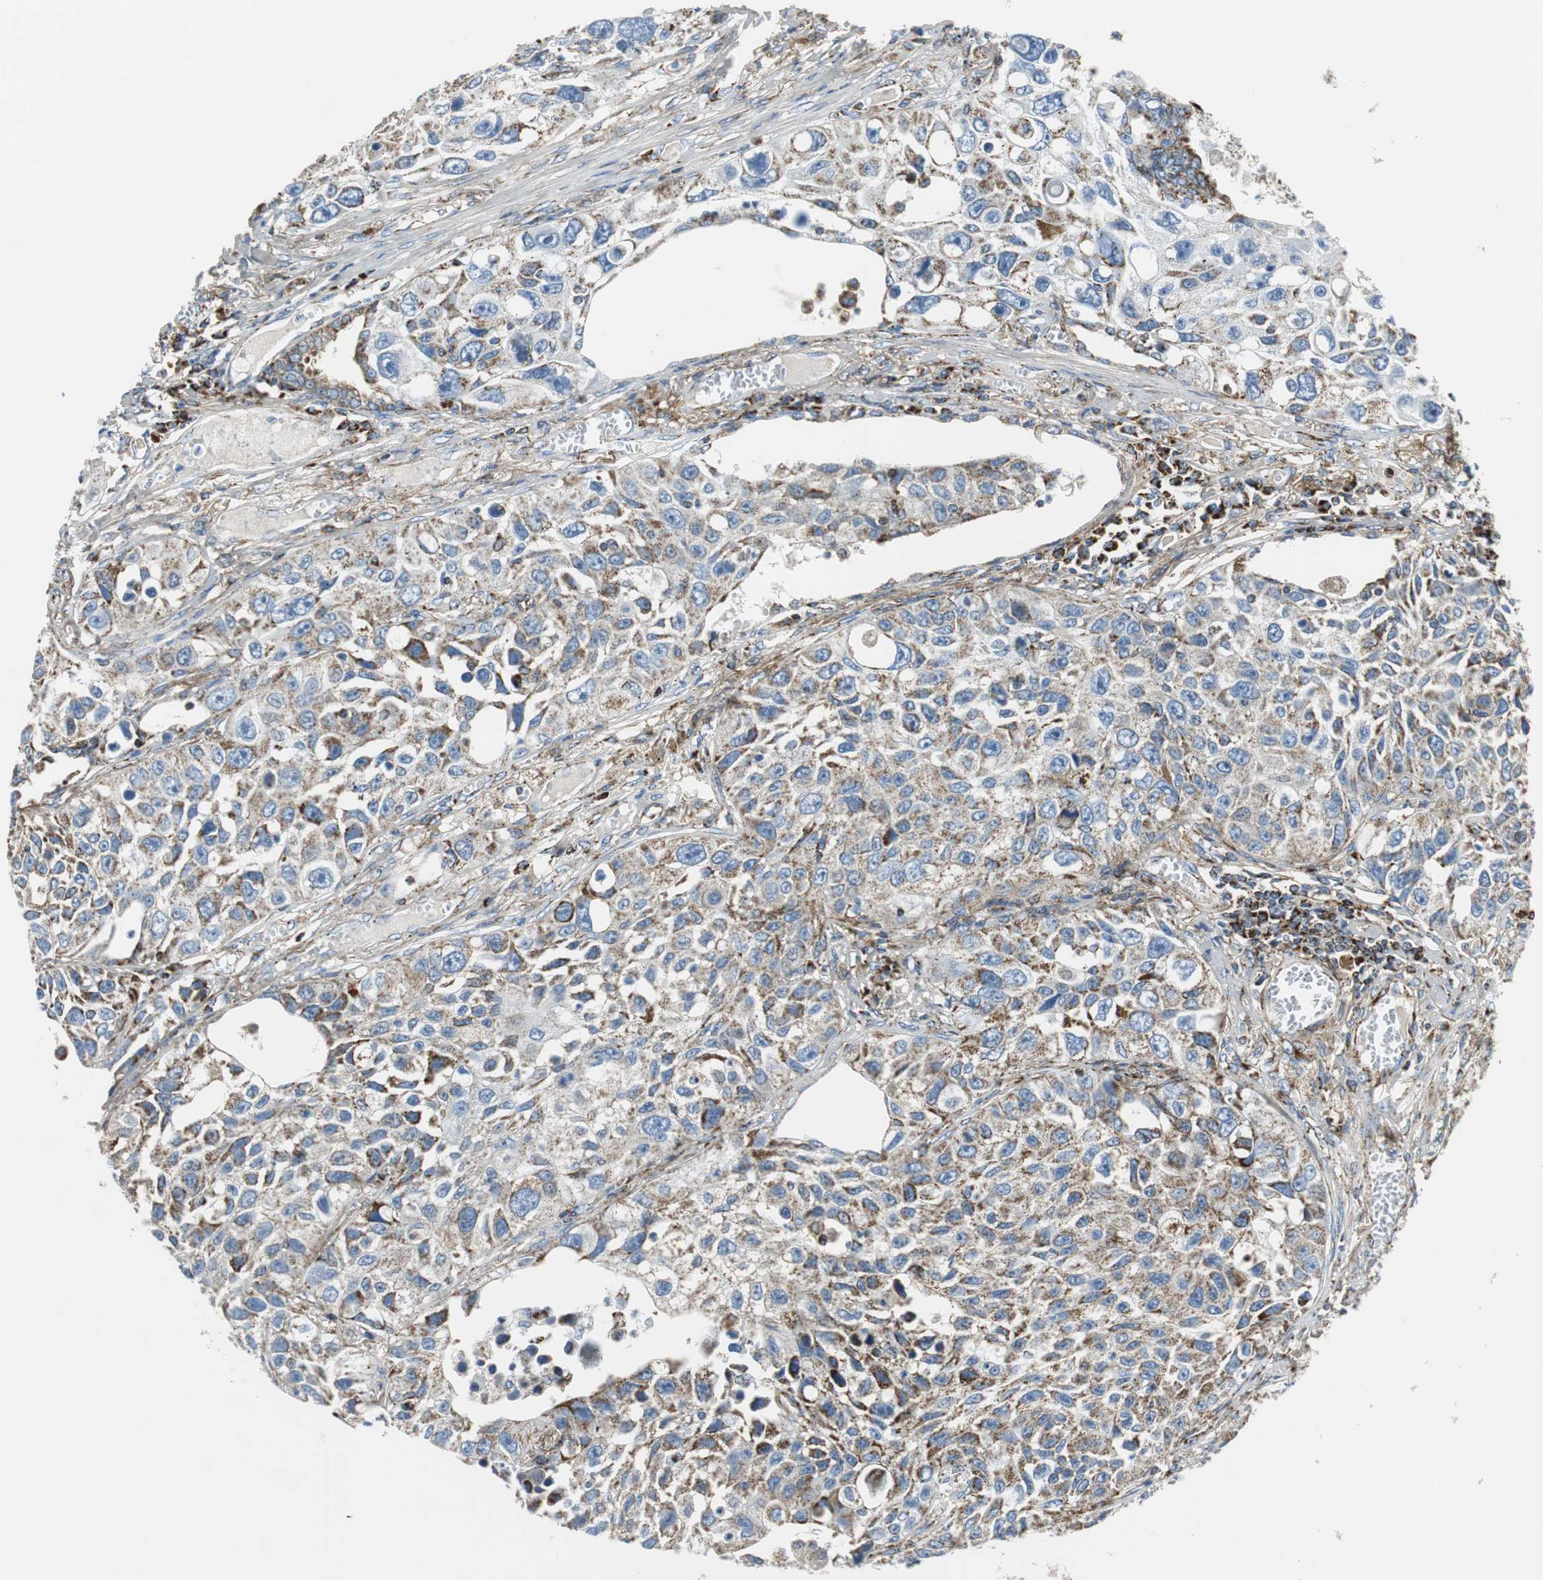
{"staining": {"intensity": "strong", "quantity": "<25%", "location": "cytoplasmic/membranous"}, "tissue": "lung cancer", "cell_type": "Tumor cells", "image_type": "cancer", "snomed": [{"axis": "morphology", "description": "Squamous cell carcinoma, NOS"}, {"axis": "topography", "description": "Lung"}], "caption": "Approximately <25% of tumor cells in lung cancer (squamous cell carcinoma) demonstrate strong cytoplasmic/membranous protein staining as visualized by brown immunohistochemical staining.", "gene": "C1QTNF7", "patient": {"sex": "male", "age": 71}}